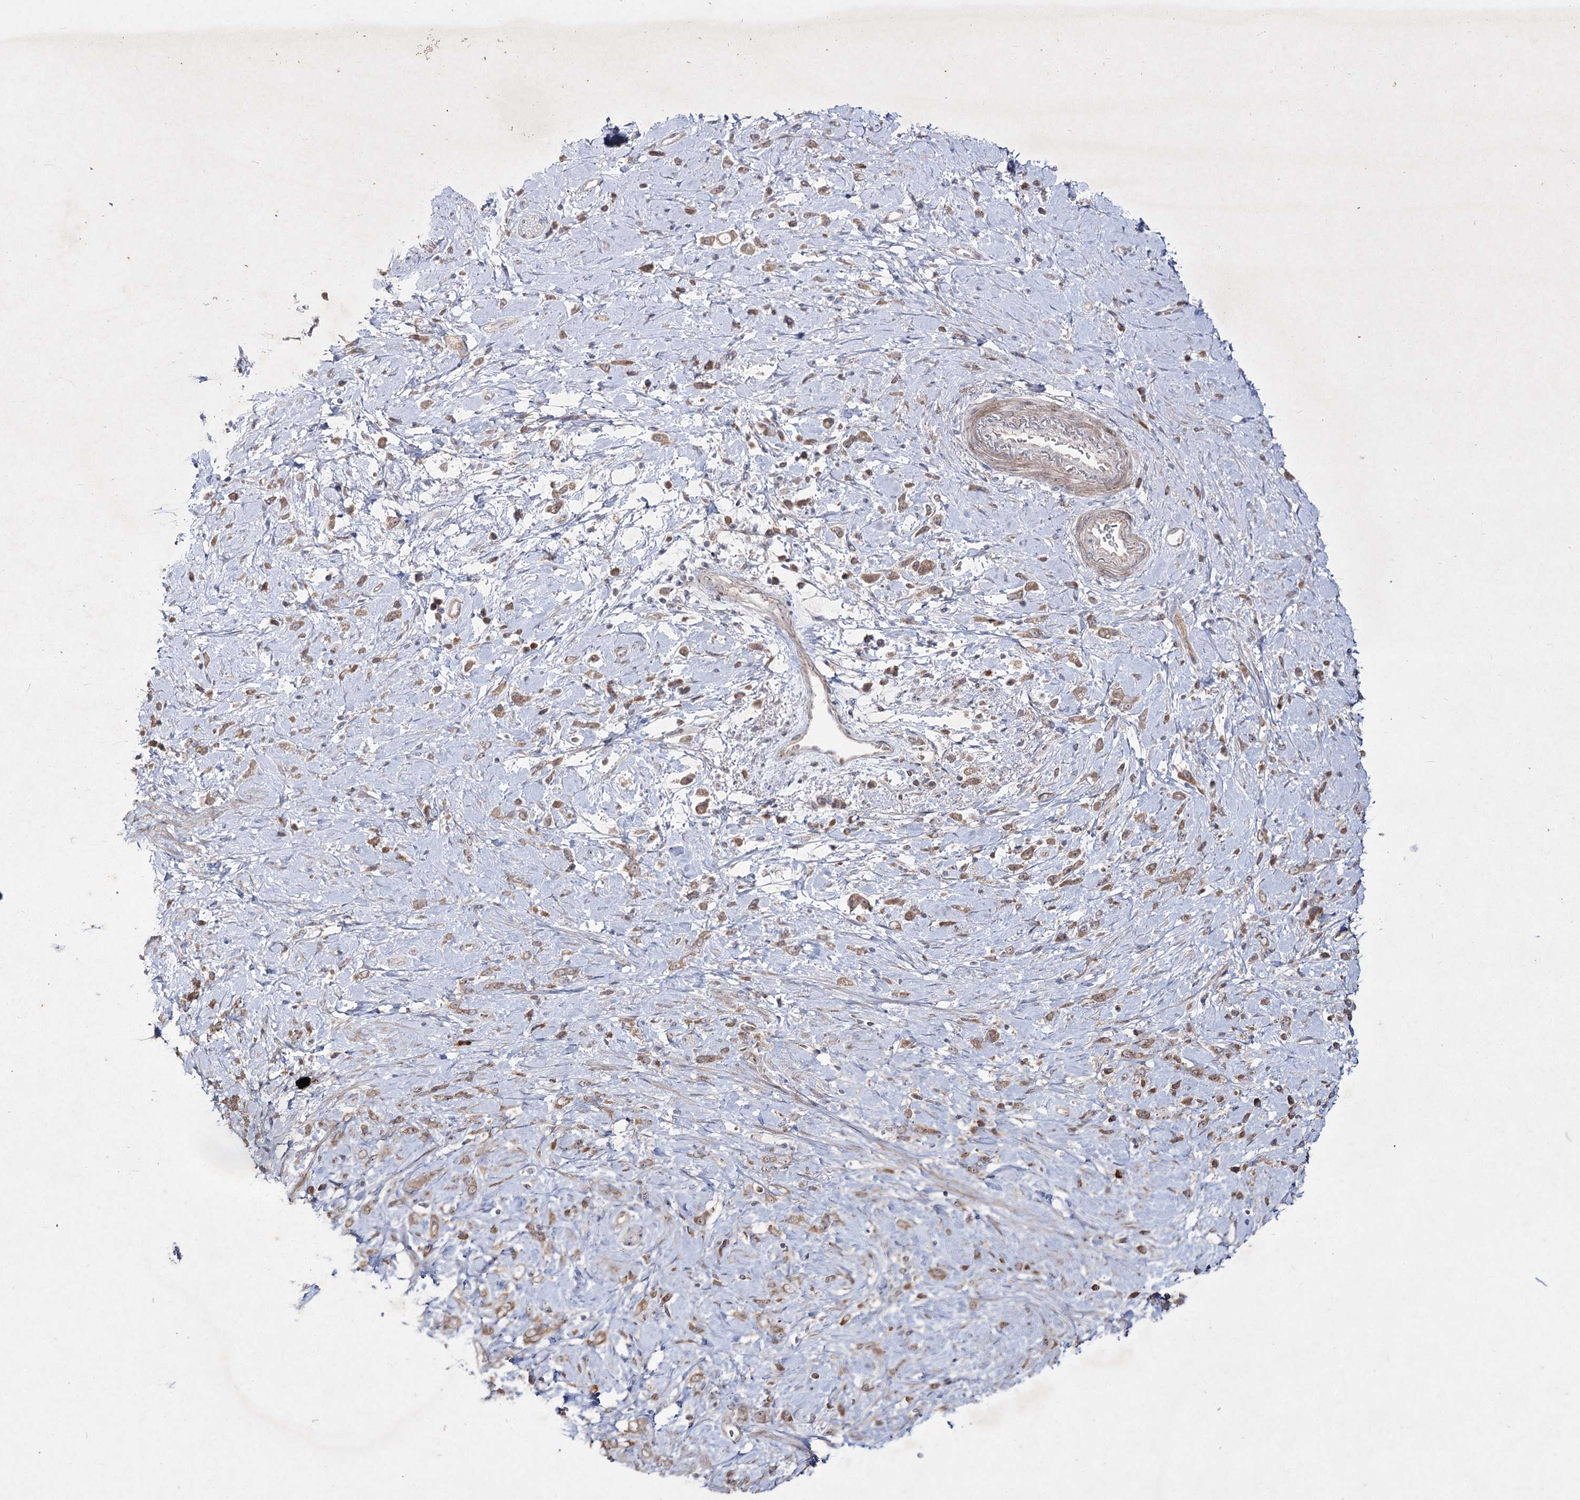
{"staining": {"intensity": "moderate", "quantity": ">75%", "location": "cytoplasmic/membranous"}, "tissue": "stomach cancer", "cell_type": "Tumor cells", "image_type": "cancer", "snomed": [{"axis": "morphology", "description": "Adenocarcinoma, NOS"}, {"axis": "topography", "description": "Stomach"}], "caption": "A micrograph showing moderate cytoplasmic/membranous expression in about >75% of tumor cells in stomach adenocarcinoma, as visualized by brown immunohistochemical staining.", "gene": "CIB2", "patient": {"sex": "female", "age": 60}}